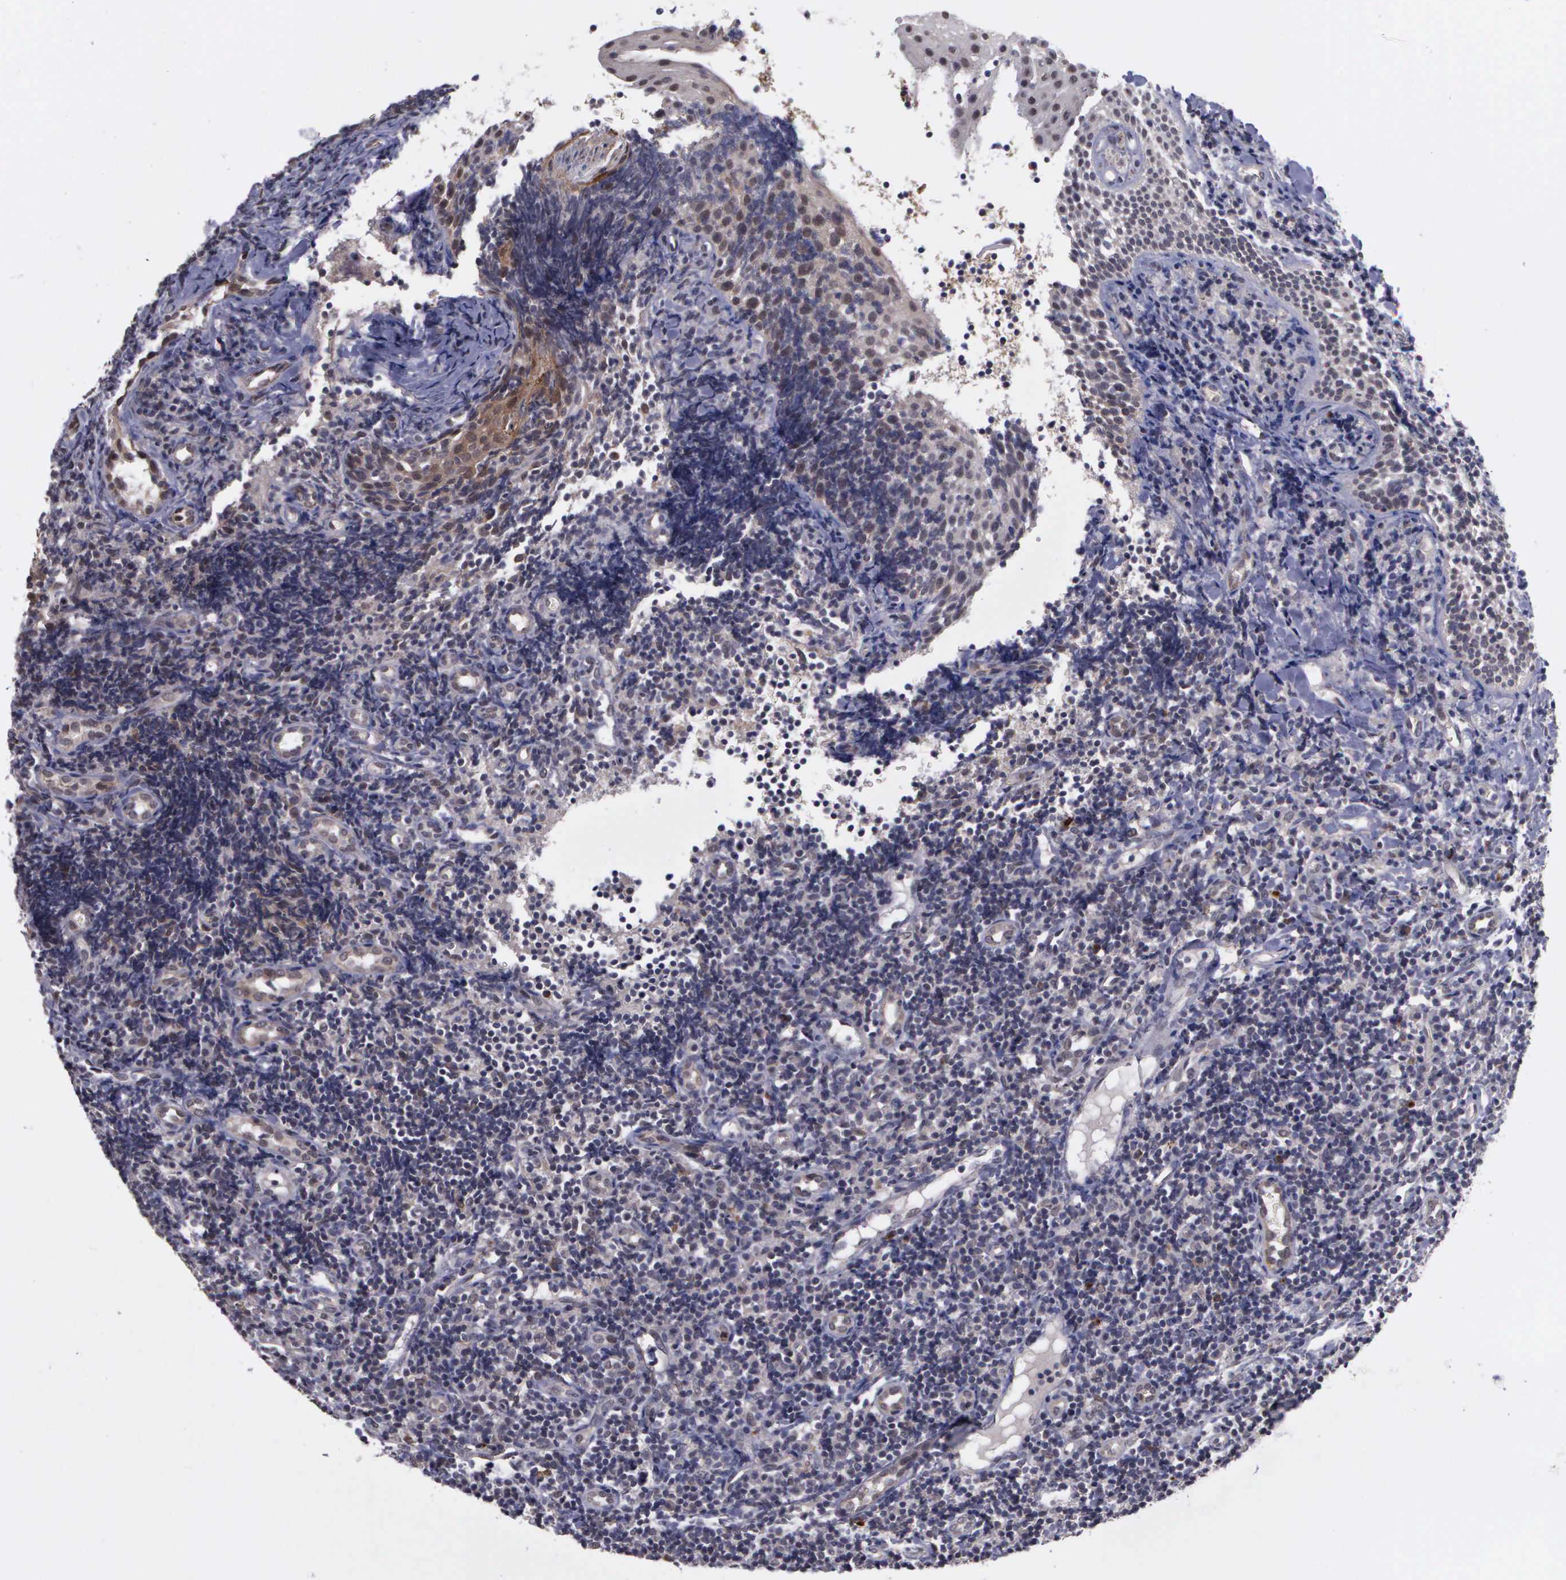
{"staining": {"intensity": "weak", "quantity": "<25%", "location": "cytoplasmic/membranous"}, "tissue": "tonsil", "cell_type": "Germinal center cells", "image_type": "normal", "snomed": [{"axis": "morphology", "description": "Normal tissue, NOS"}, {"axis": "topography", "description": "Tonsil"}], "caption": "Immunohistochemistry image of unremarkable tonsil stained for a protein (brown), which shows no positivity in germinal center cells.", "gene": "MAP3K9", "patient": {"sex": "female", "age": 58}}